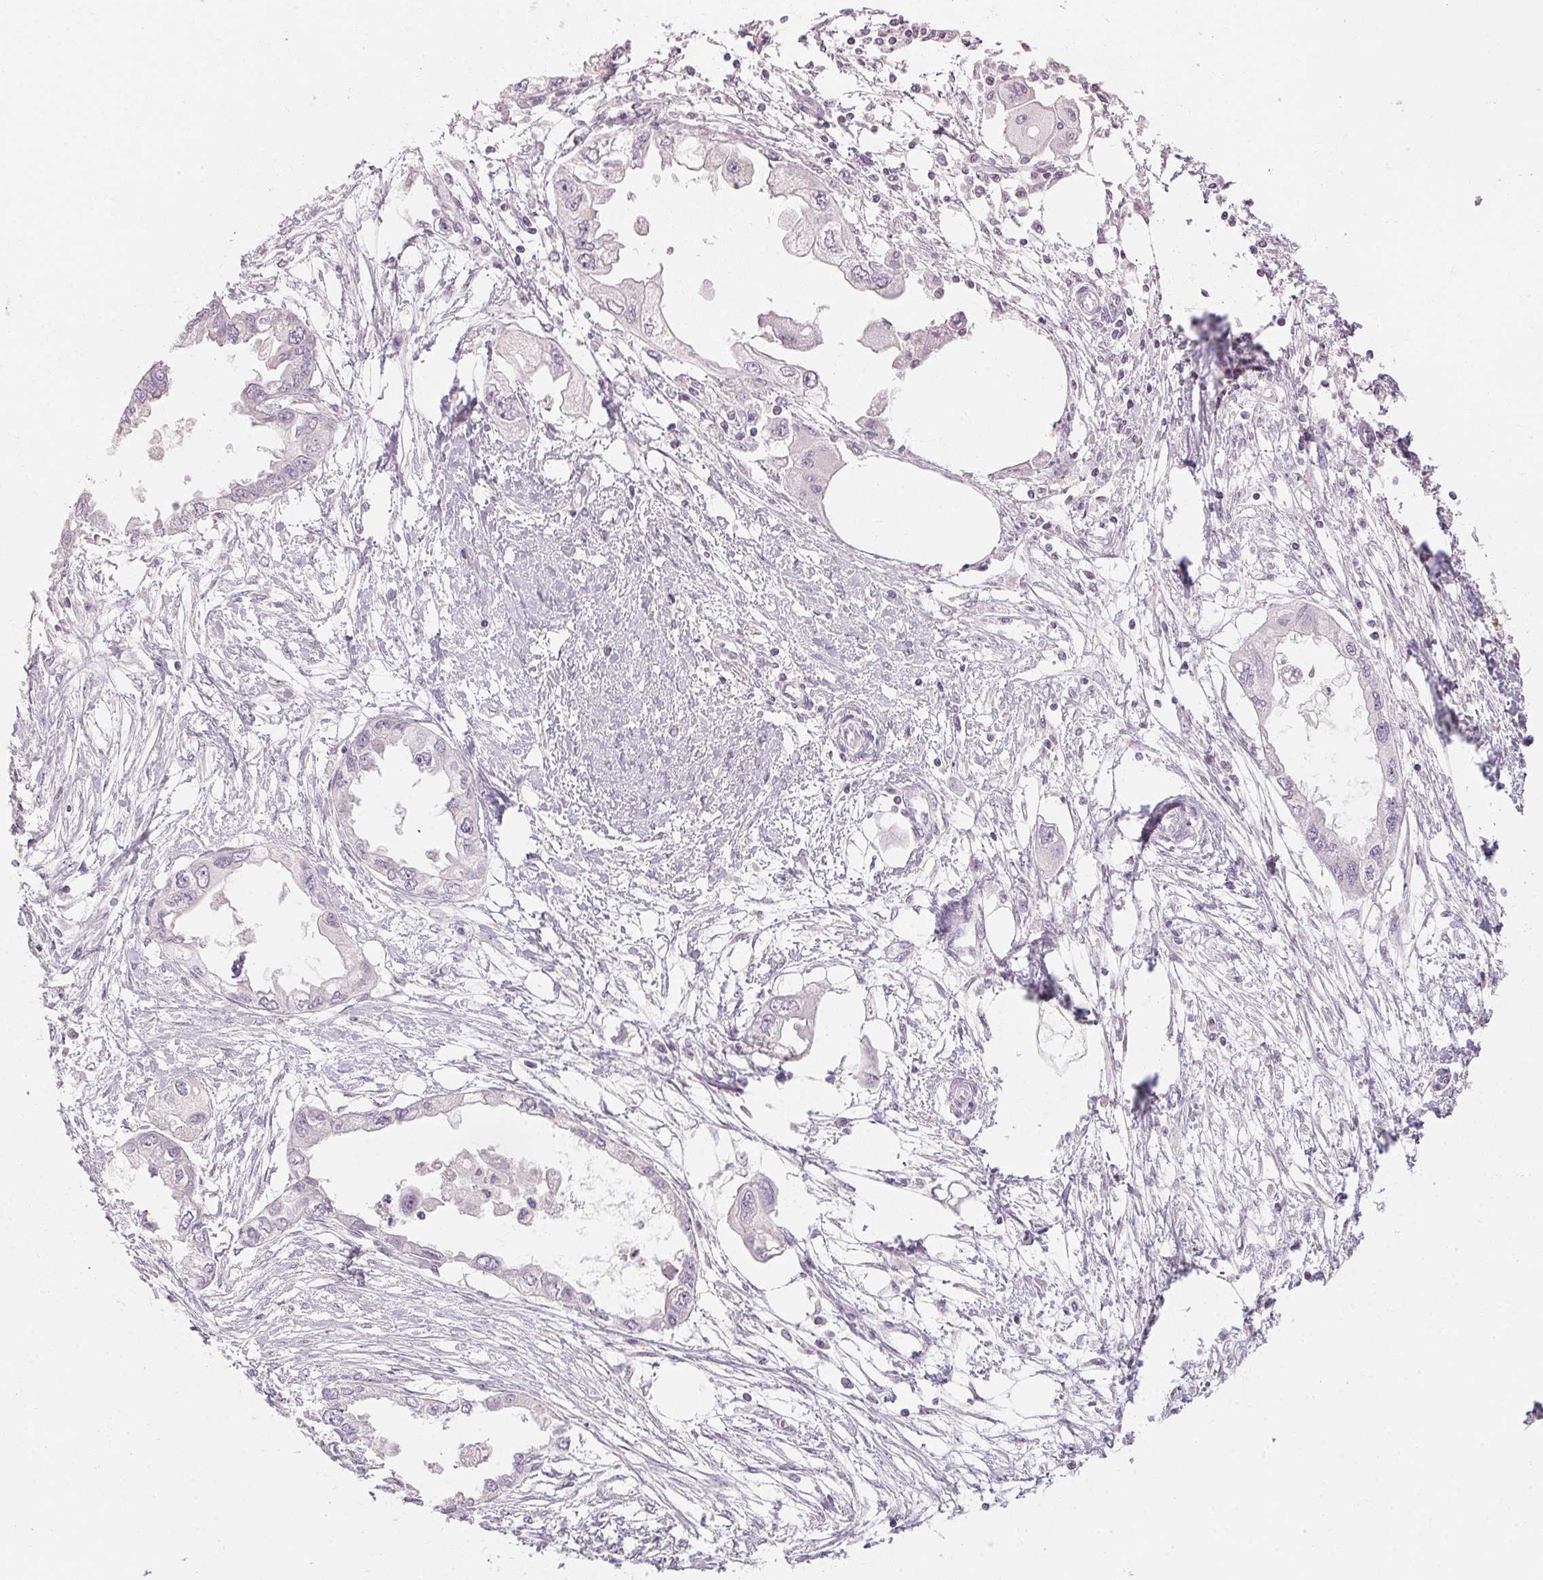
{"staining": {"intensity": "negative", "quantity": "none", "location": "none"}, "tissue": "endometrial cancer", "cell_type": "Tumor cells", "image_type": "cancer", "snomed": [{"axis": "morphology", "description": "Adenocarcinoma, NOS"}, {"axis": "morphology", "description": "Adenocarcinoma, metastatic, NOS"}, {"axis": "topography", "description": "Adipose tissue"}, {"axis": "topography", "description": "Endometrium"}], "caption": "High power microscopy photomicrograph of an immunohistochemistry histopathology image of endometrial adenocarcinoma, revealing no significant positivity in tumor cells.", "gene": "TMEM72", "patient": {"sex": "female", "age": 67}}